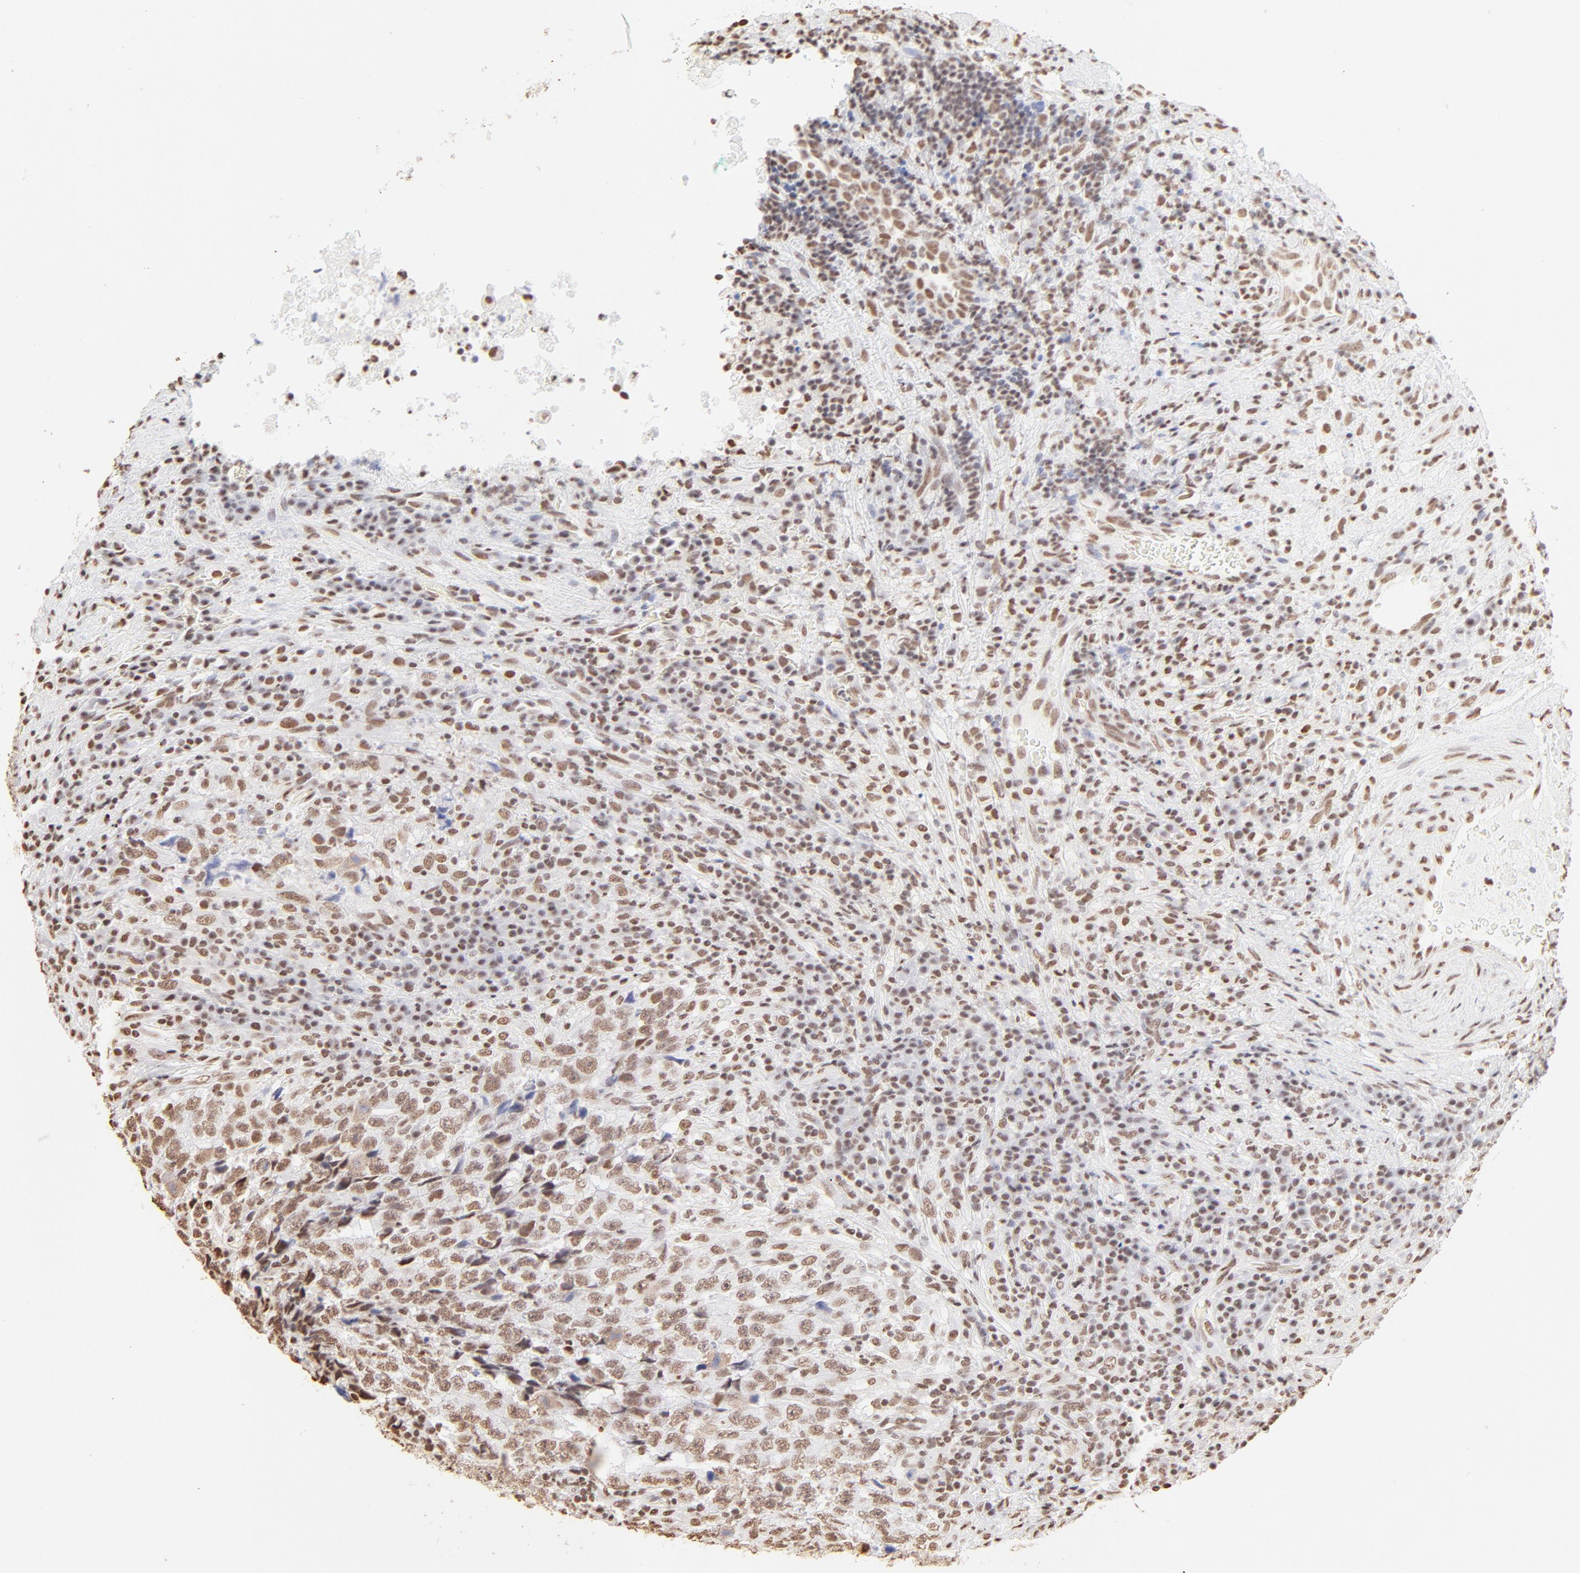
{"staining": {"intensity": "moderate", "quantity": ">75%", "location": "nuclear"}, "tissue": "testis cancer", "cell_type": "Tumor cells", "image_type": "cancer", "snomed": [{"axis": "morphology", "description": "Necrosis, NOS"}, {"axis": "morphology", "description": "Carcinoma, Embryonal, NOS"}, {"axis": "topography", "description": "Testis"}], "caption": "IHC photomicrograph of testis cancer (embryonal carcinoma) stained for a protein (brown), which reveals medium levels of moderate nuclear staining in approximately >75% of tumor cells.", "gene": "ZNF540", "patient": {"sex": "male", "age": 19}}